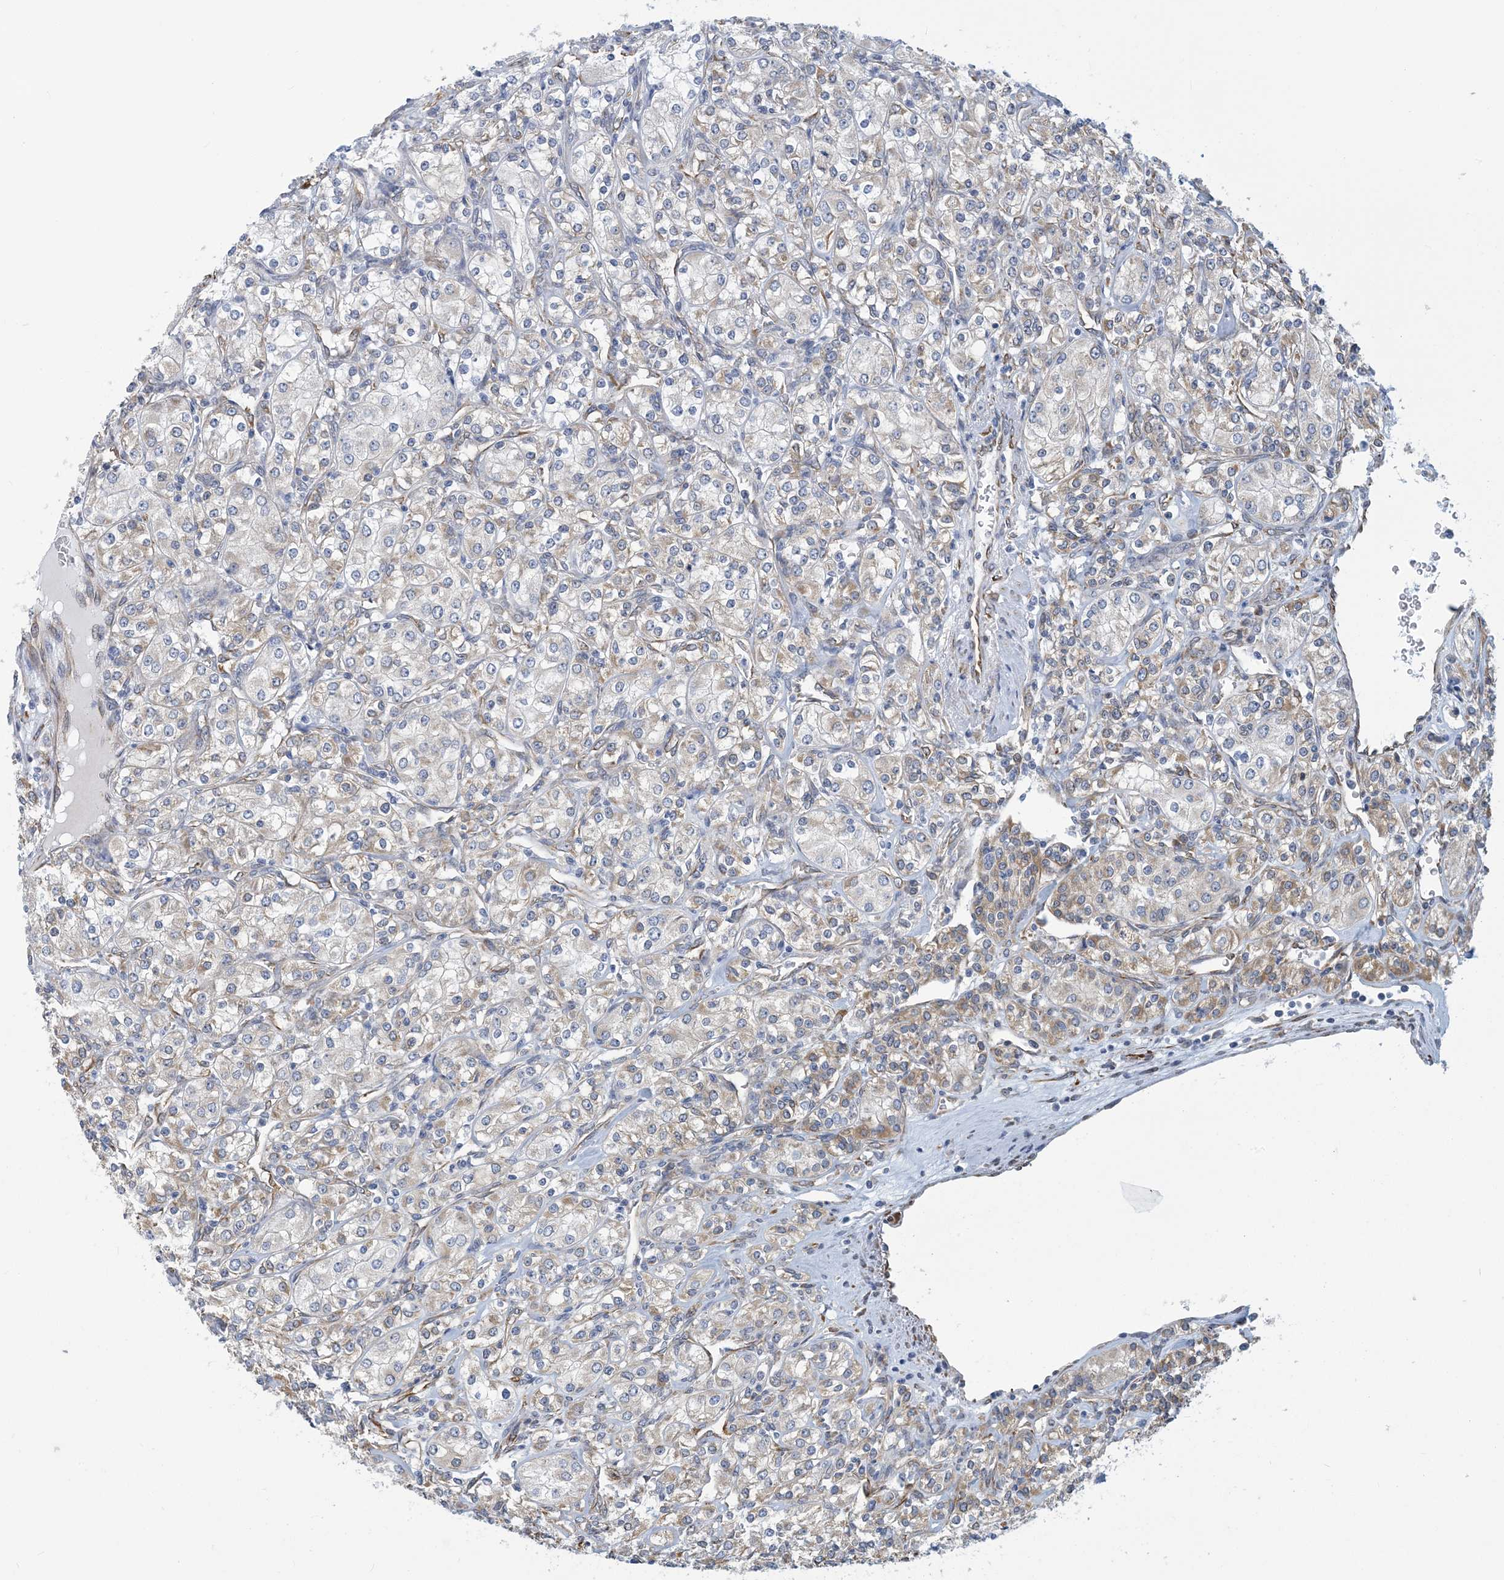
{"staining": {"intensity": "weak", "quantity": "25%-75%", "location": "cytoplasmic/membranous"}, "tissue": "renal cancer", "cell_type": "Tumor cells", "image_type": "cancer", "snomed": [{"axis": "morphology", "description": "Adenocarcinoma, NOS"}, {"axis": "topography", "description": "Kidney"}], "caption": "The micrograph demonstrates a brown stain indicating the presence of a protein in the cytoplasmic/membranous of tumor cells in renal cancer.", "gene": "CCDC14", "patient": {"sex": "male", "age": 77}}